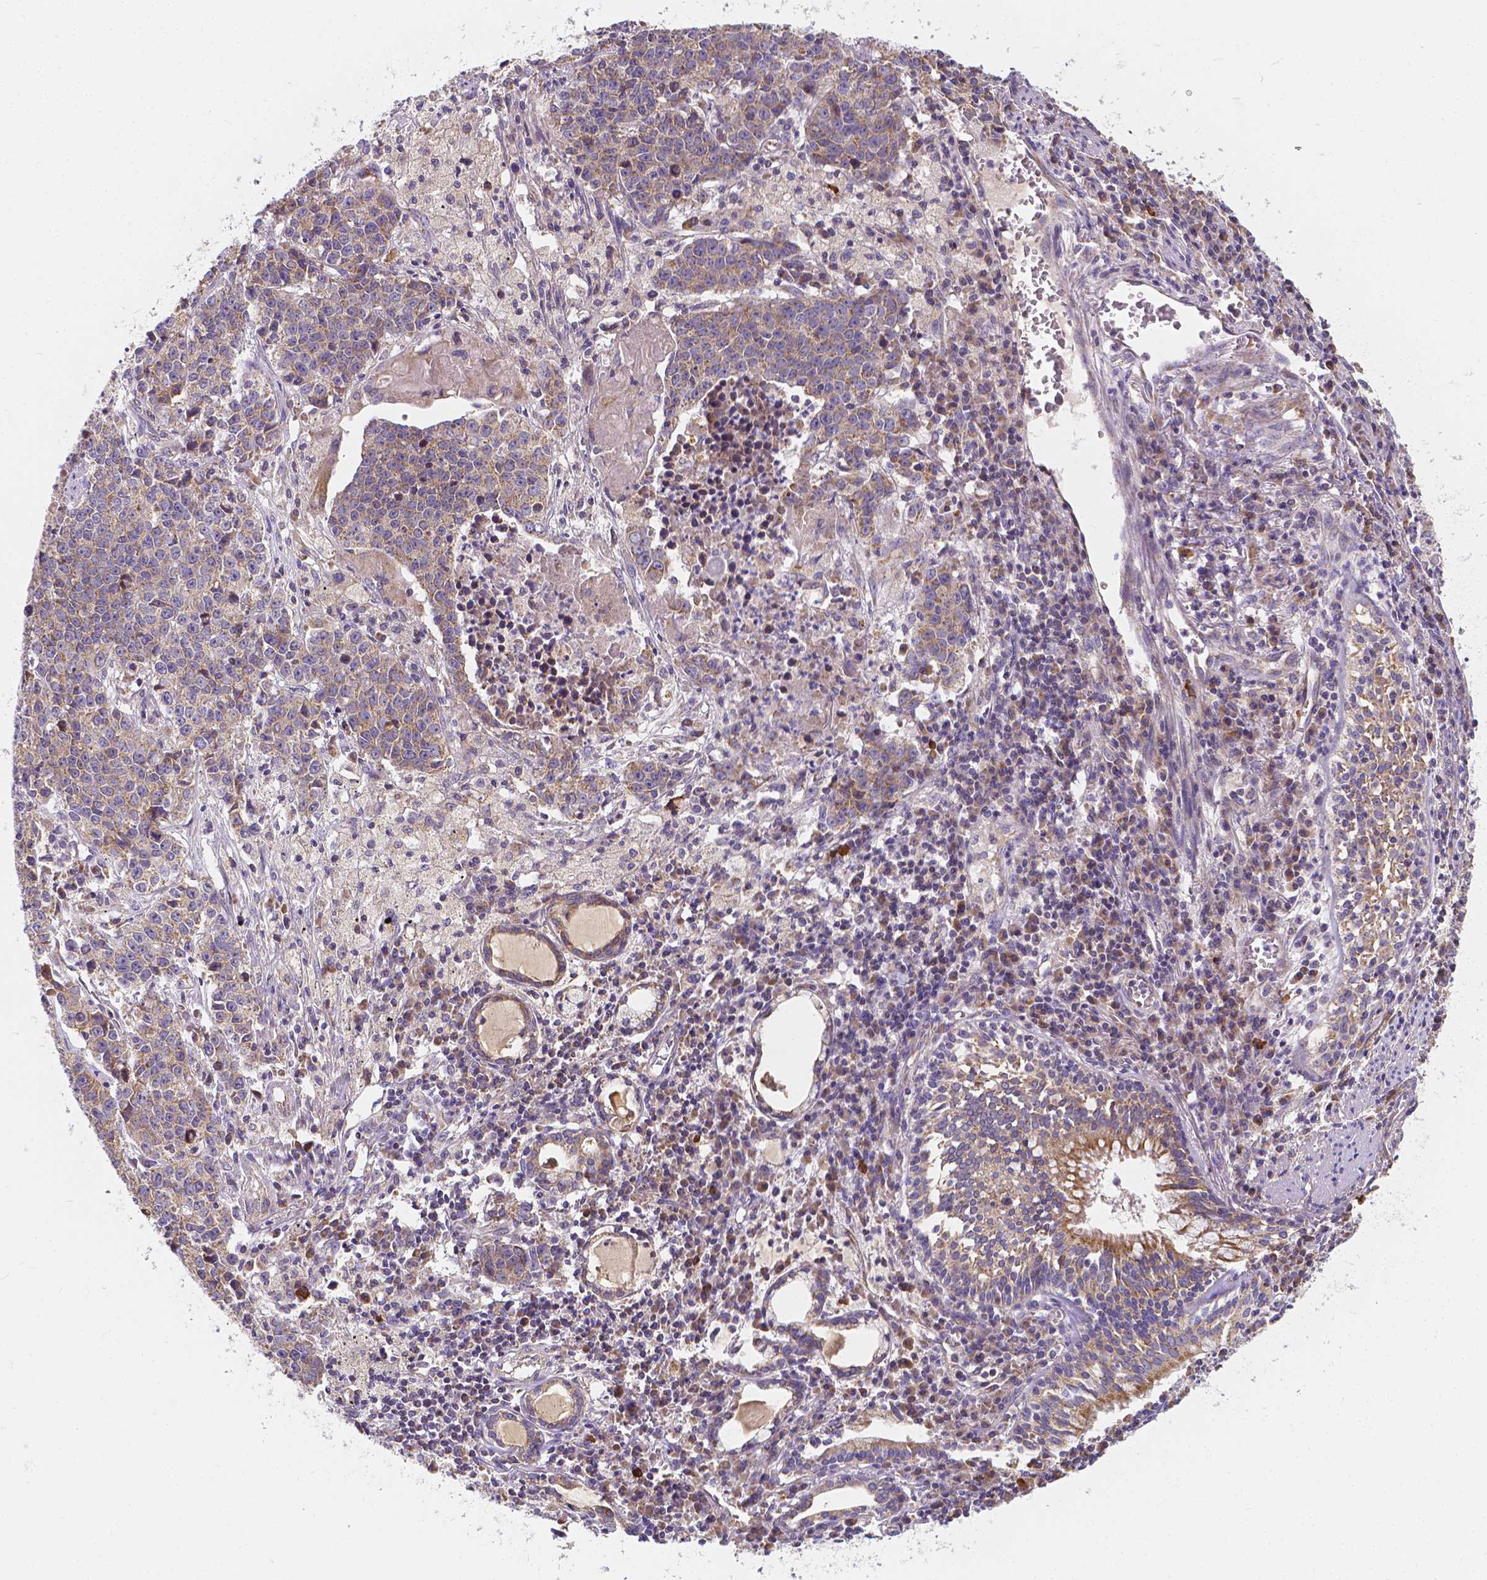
{"staining": {"intensity": "moderate", "quantity": "25%-75%", "location": "cytoplasmic/membranous"}, "tissue": "lung cancer", "cell_type": "Tumor cells", "image_type": "cancer", "snomed": [{"axis": "morphology", "description": "Squamous cell carcinoma, NOS"}, {"axis": "morphology", "description": "Squamous cell carcinoma, metastatic, NOS"}, {"axis": "topography", "description": "Lung"}, {"axis": "topography", "description": "Pleura, NOS"}], "caption": "Tumor cells exhibit medium levels of moderate cytoplasmic/membranous expression in approximately 25%-75% of cells in human metastatic squamous cell carcinoma (lung).", "gene": "SNCAIP", "patient": {"sex": "male", "age": 72}}